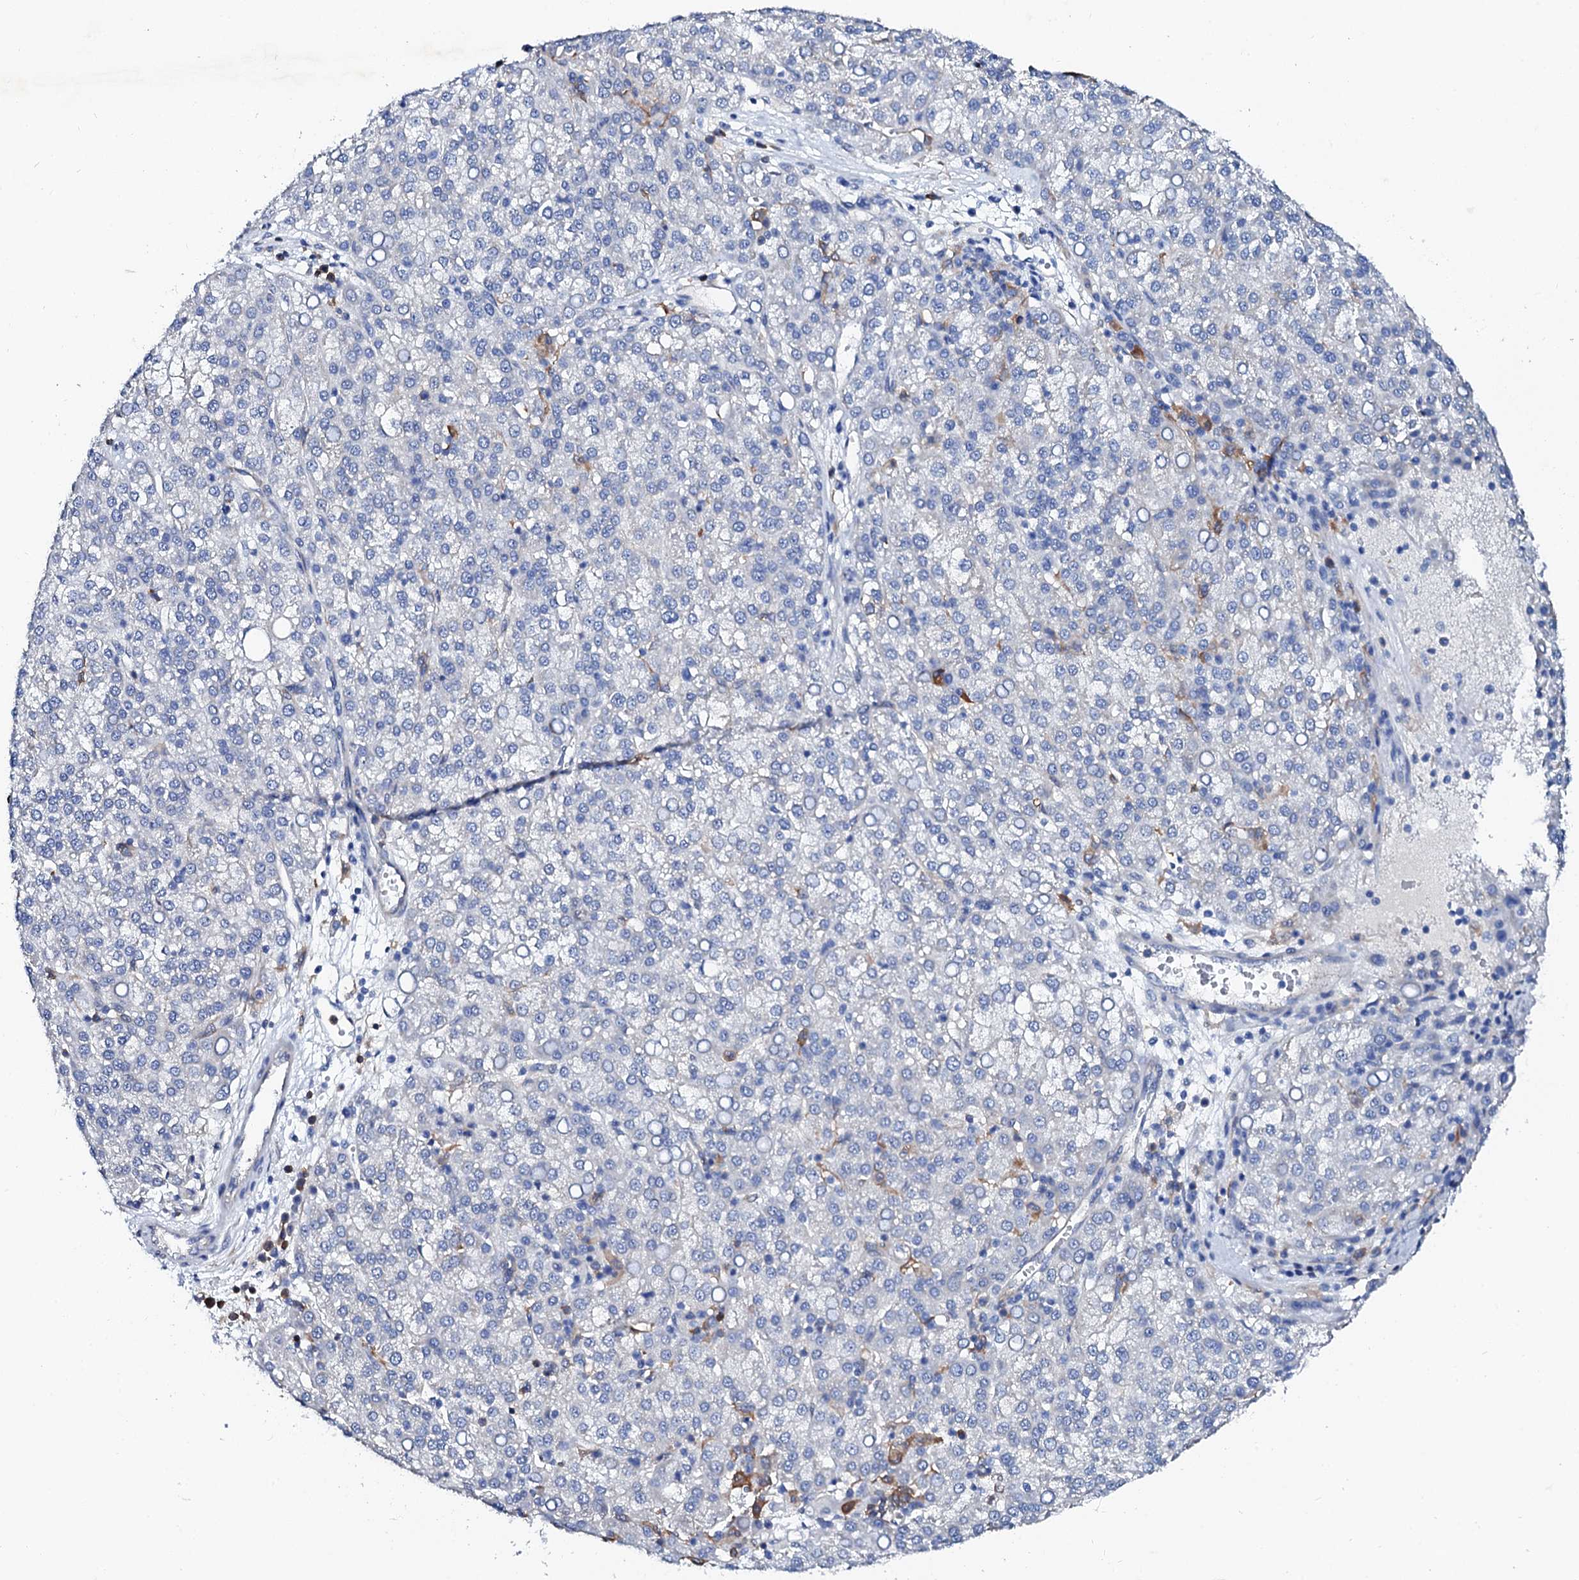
{"staining": {"intensity": "negative", "quantity": "none", "location": "none"}, "tissue": "liver cancer", "cell_type": "Tumor cells", "image_type": "cancer", "snomed": [{"axis": "morphology", "description": "Carcinoma, Hepatocellular, NOS"}, {"axis": "topography", "description": "Liver"}], "caption": "This photomicrograph is of liver hepatocellular carcinoma stained with immunohistochemistry (IHC) to label a protein in brown with the nuclei are counter-stained blue. There is no staining in tumor cells. Nuclei are stained in blue.", "gene": "GLB1L3", "patient": {"sex": "female", "age": 58}}